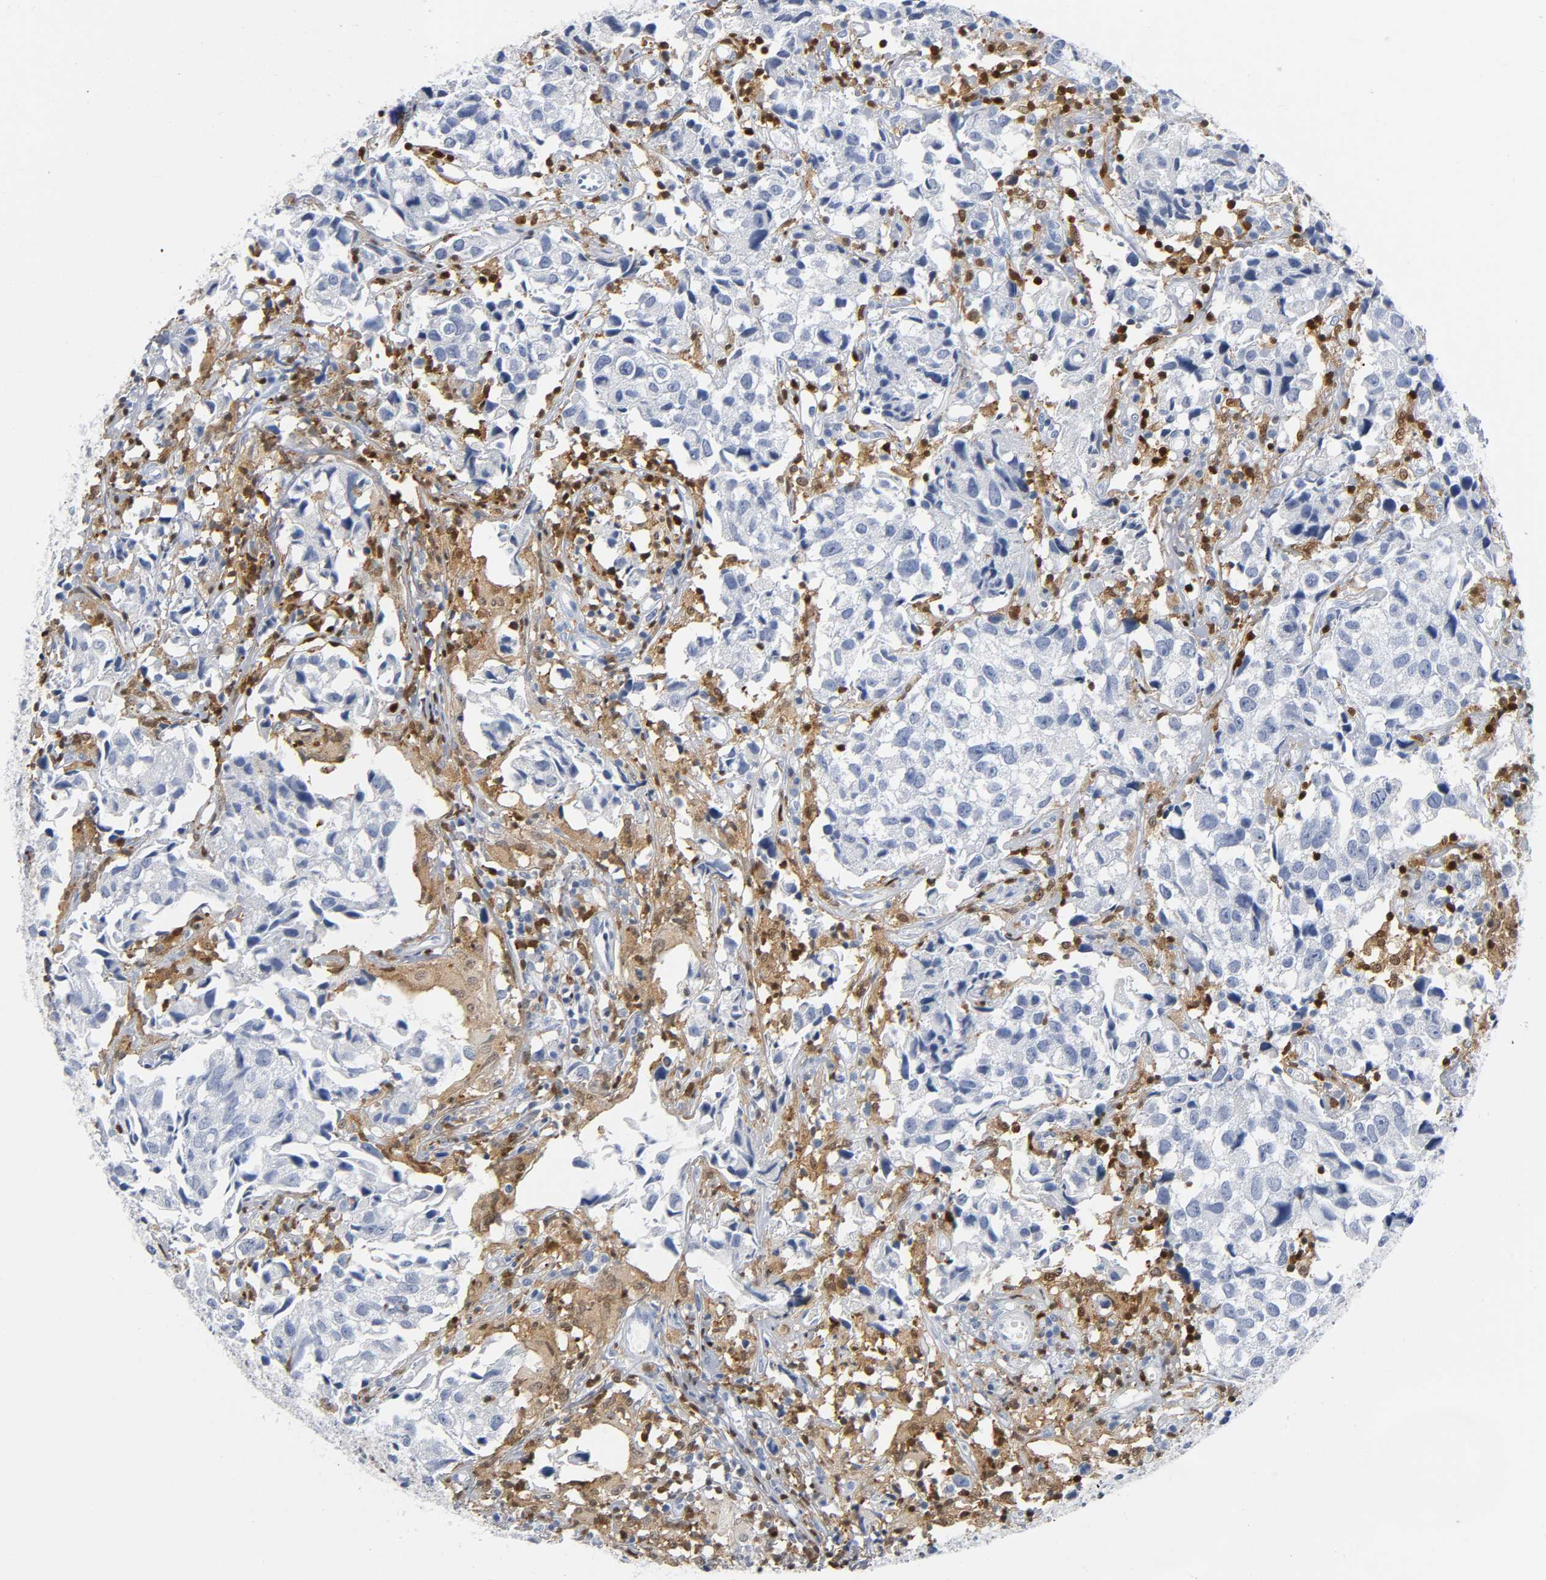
{"staining": {"intensity": "negative", "quantity": "none", "location": "none"}, "tissue": "urothelial cancer", "cell_type": "Tumor cells", "image_type": "cancer", "snomed": [{"axis": "morphology", "description": "Urothelial carcinoma, High grade"}, {"axis": "topography", "description": "Urinary bladder"}], "caption": "Tumor cells show no significant protein expression in urothelial cancer.", "gene": "DOK2", "patient": {"sex": "female", "age": 75}}